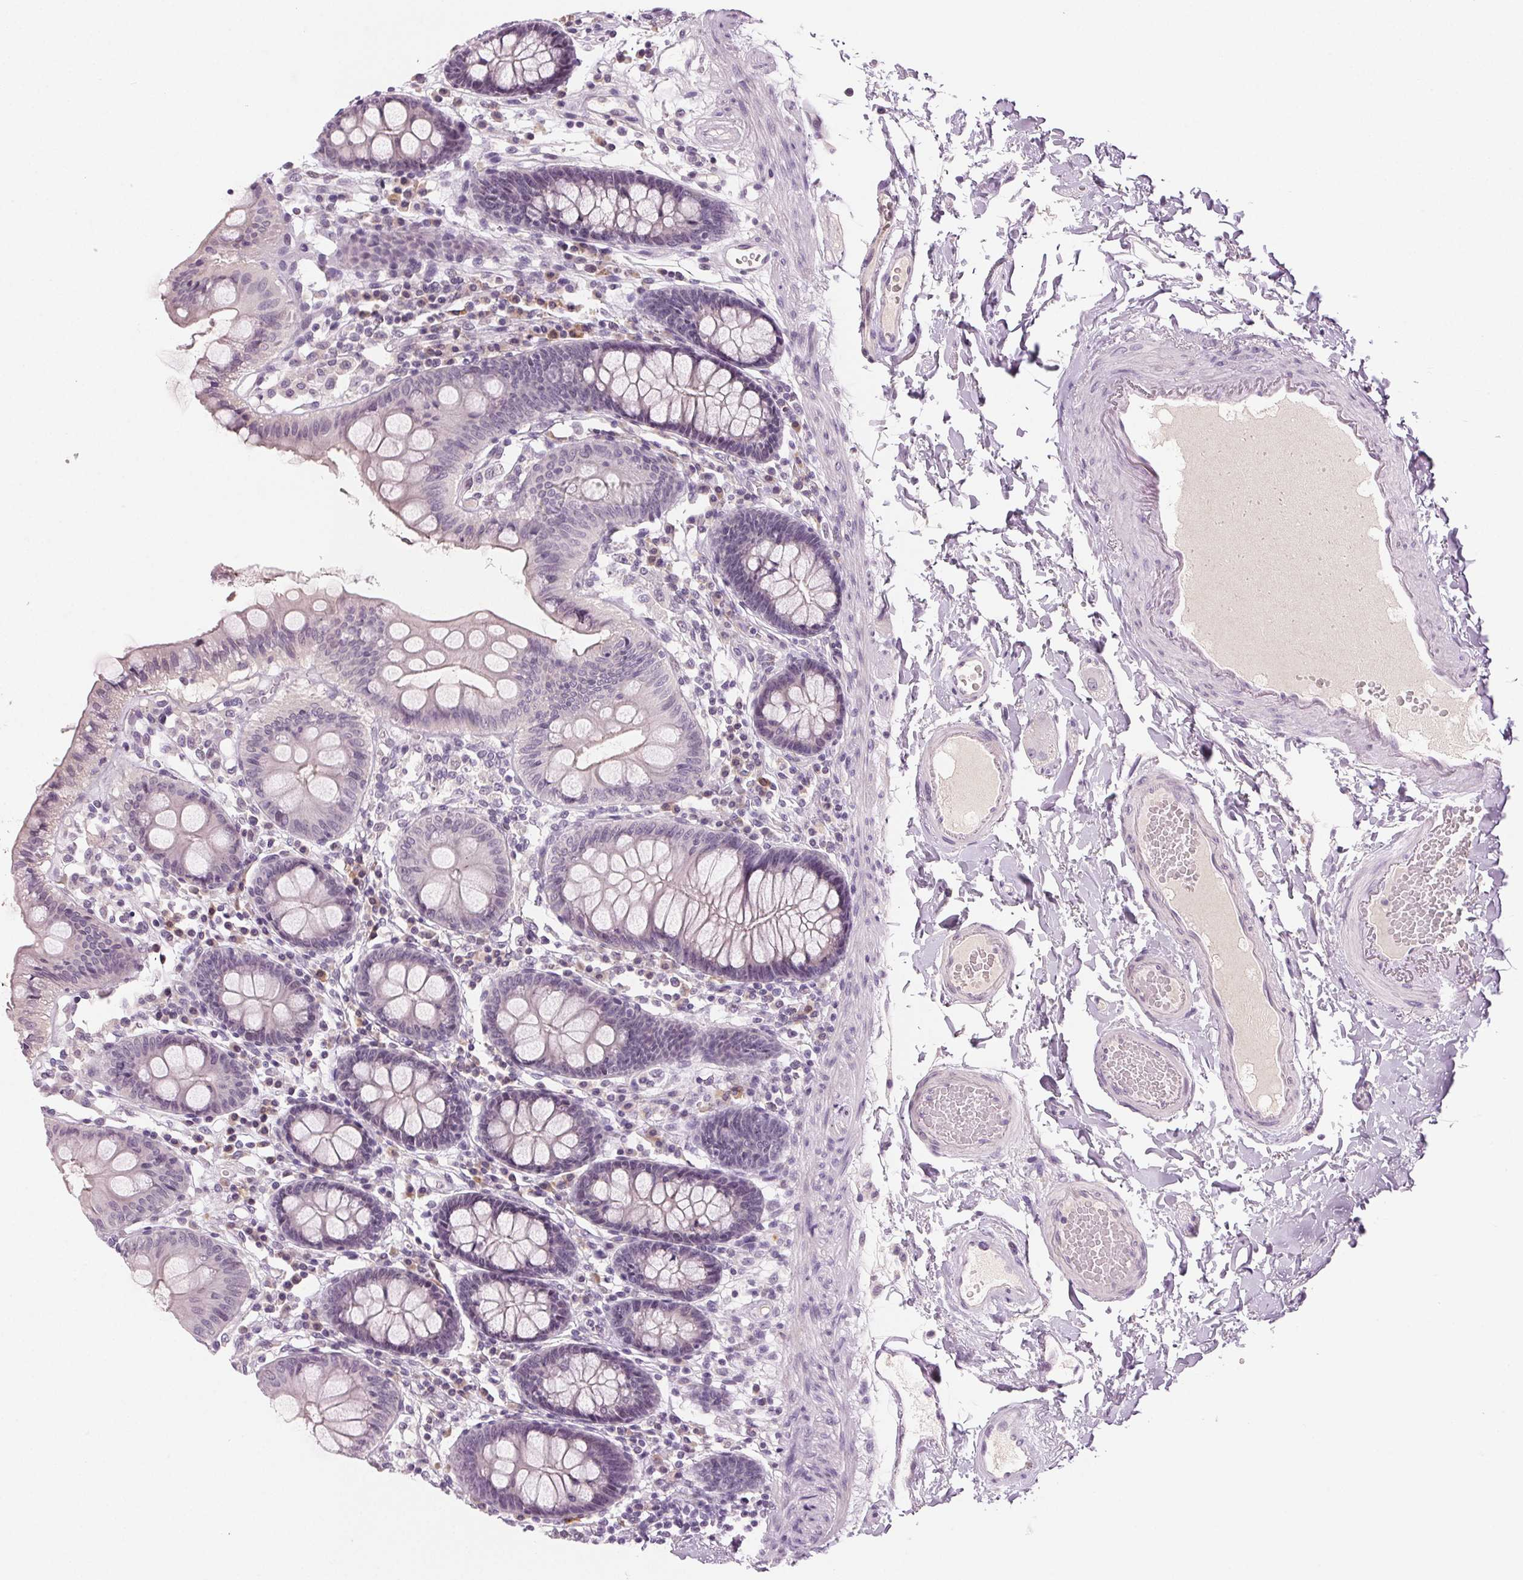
{"staining": {"intensity": "negative", "quantity": "none", "location": "none"}, "tissue": "colon", "cell_type": "Endothelial cells", "image_type": "normal", "snomed": [{"axis": "morphology", "description": "Normal tissue, NOS"}, {"axis": "topography", "description": "Colon"}], "caption": "Immunohistochemistry of unremarkable human colon exhibits no staining in endothelial cells.", "gene": "HSF5", "patient": {"sex": "male", "age": 84}}